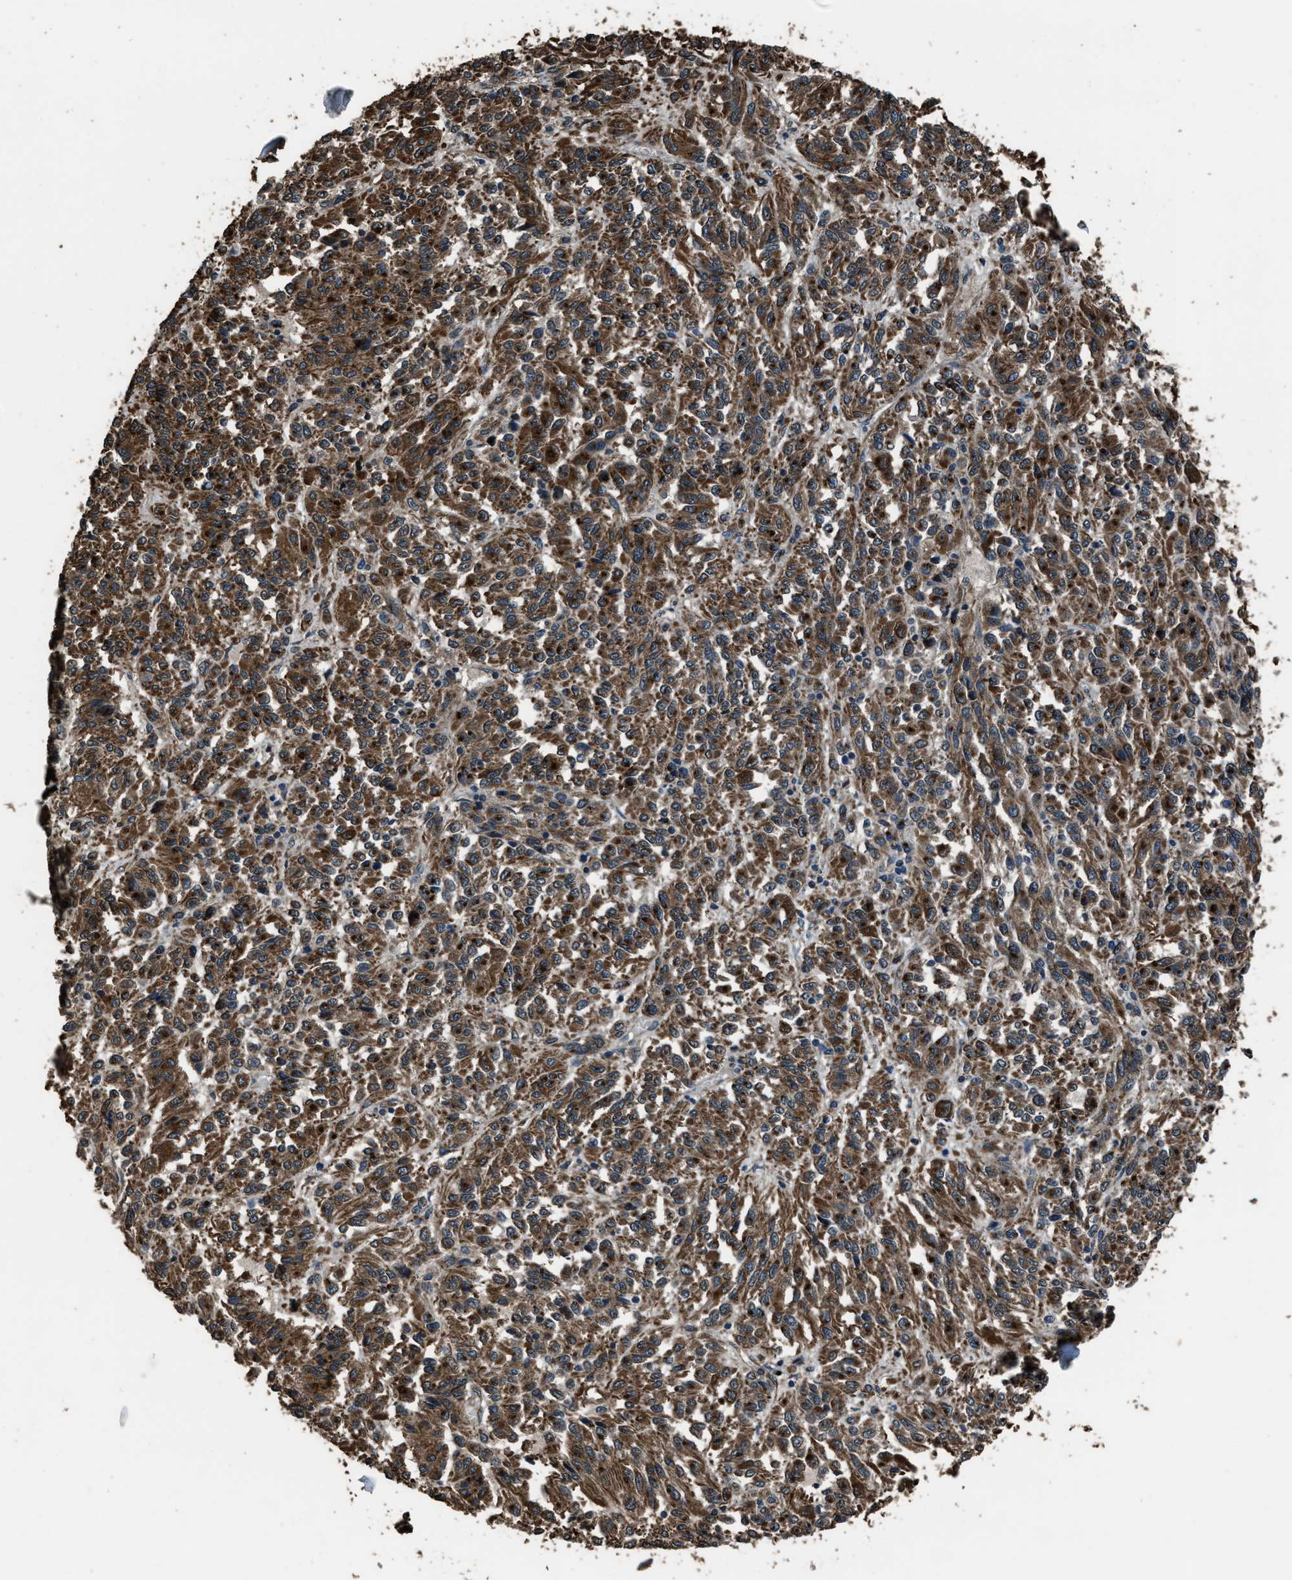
{"staining": {"intensity": "strong", "quantity": ">75%", "location": "cytoplasmic/membranous"}, "tissue": "melanoma", "cell_type": "Tumor cells", "image_type": "cancer", "snomed": [{"axis": "morphology", "description": "Malignant melanoma, Metastatic site"}, {"axis": "topography", "description": "Lung"}], "caption": "Protein staining by immunohistochemistry shows strong cytoplasmic/membranous staining in approximately >75% of tumor cells in melanoma.", "gene": "SLC38A10", "patient": {"sex": "male", "age": 64}}